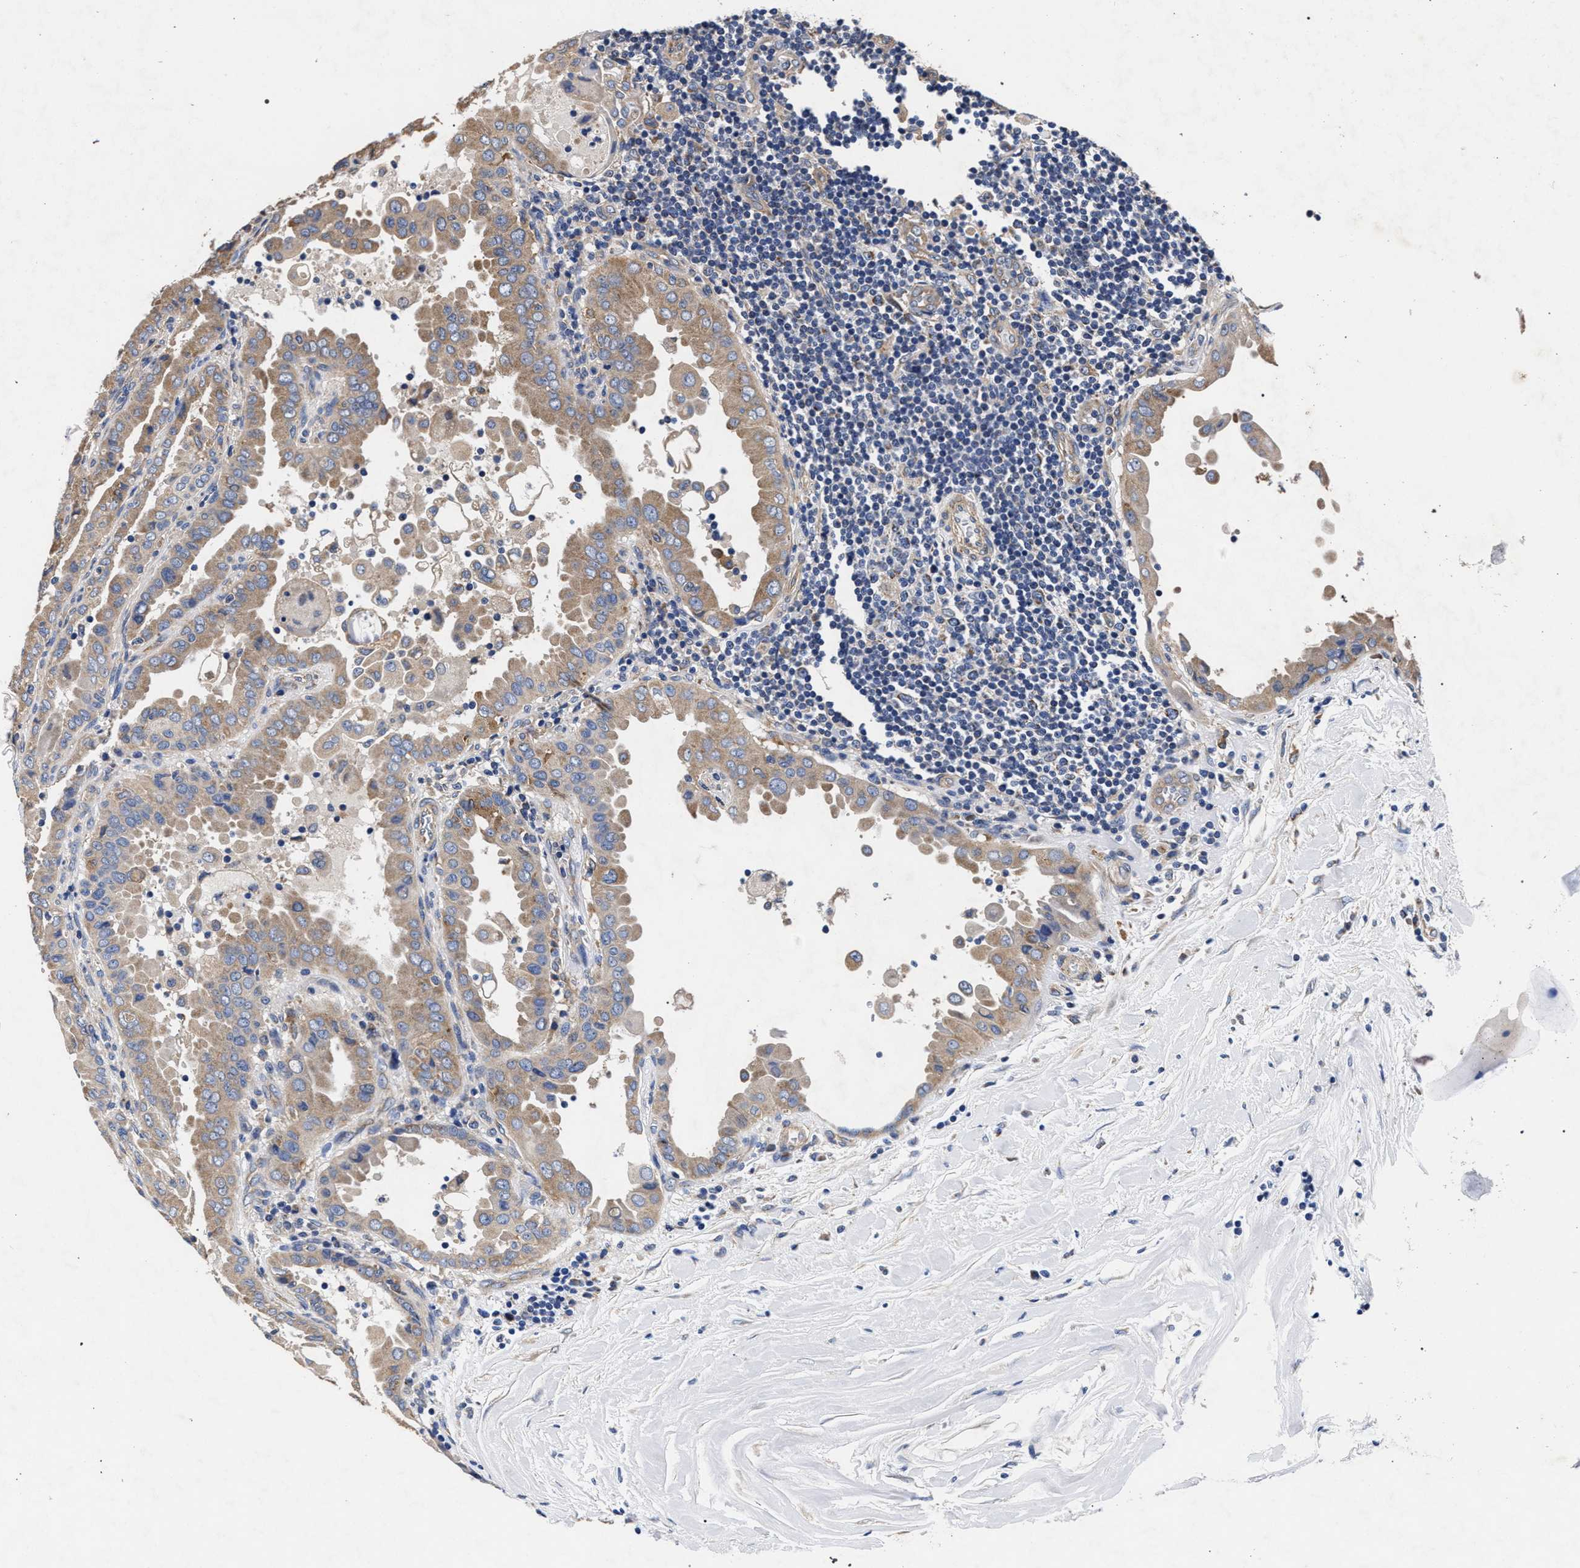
{"staining": {"intensity": "weak", "quantity": ">75%", "location": "cytoplasmic/membranous"}, "tissue": "thyroid cancer", "cell_type": "Tumor cells", "image_type": "cancer", "snomed": [{"axis": "morphology", "description": "Papillary adenocarcinoma, NOS"}, {"axis": "topography", "description": "Thyroid gland"}], "caption": "Immunohistochemistry (DAB (3,3'-diaminobenzidine)) staining of human thyroid cancer exhibits weak cytoplasmic/membranous protein expression in about >75% of tumor cells.", "gene": "CFAP95", "patient": {"sex": "male", "age": 33}}